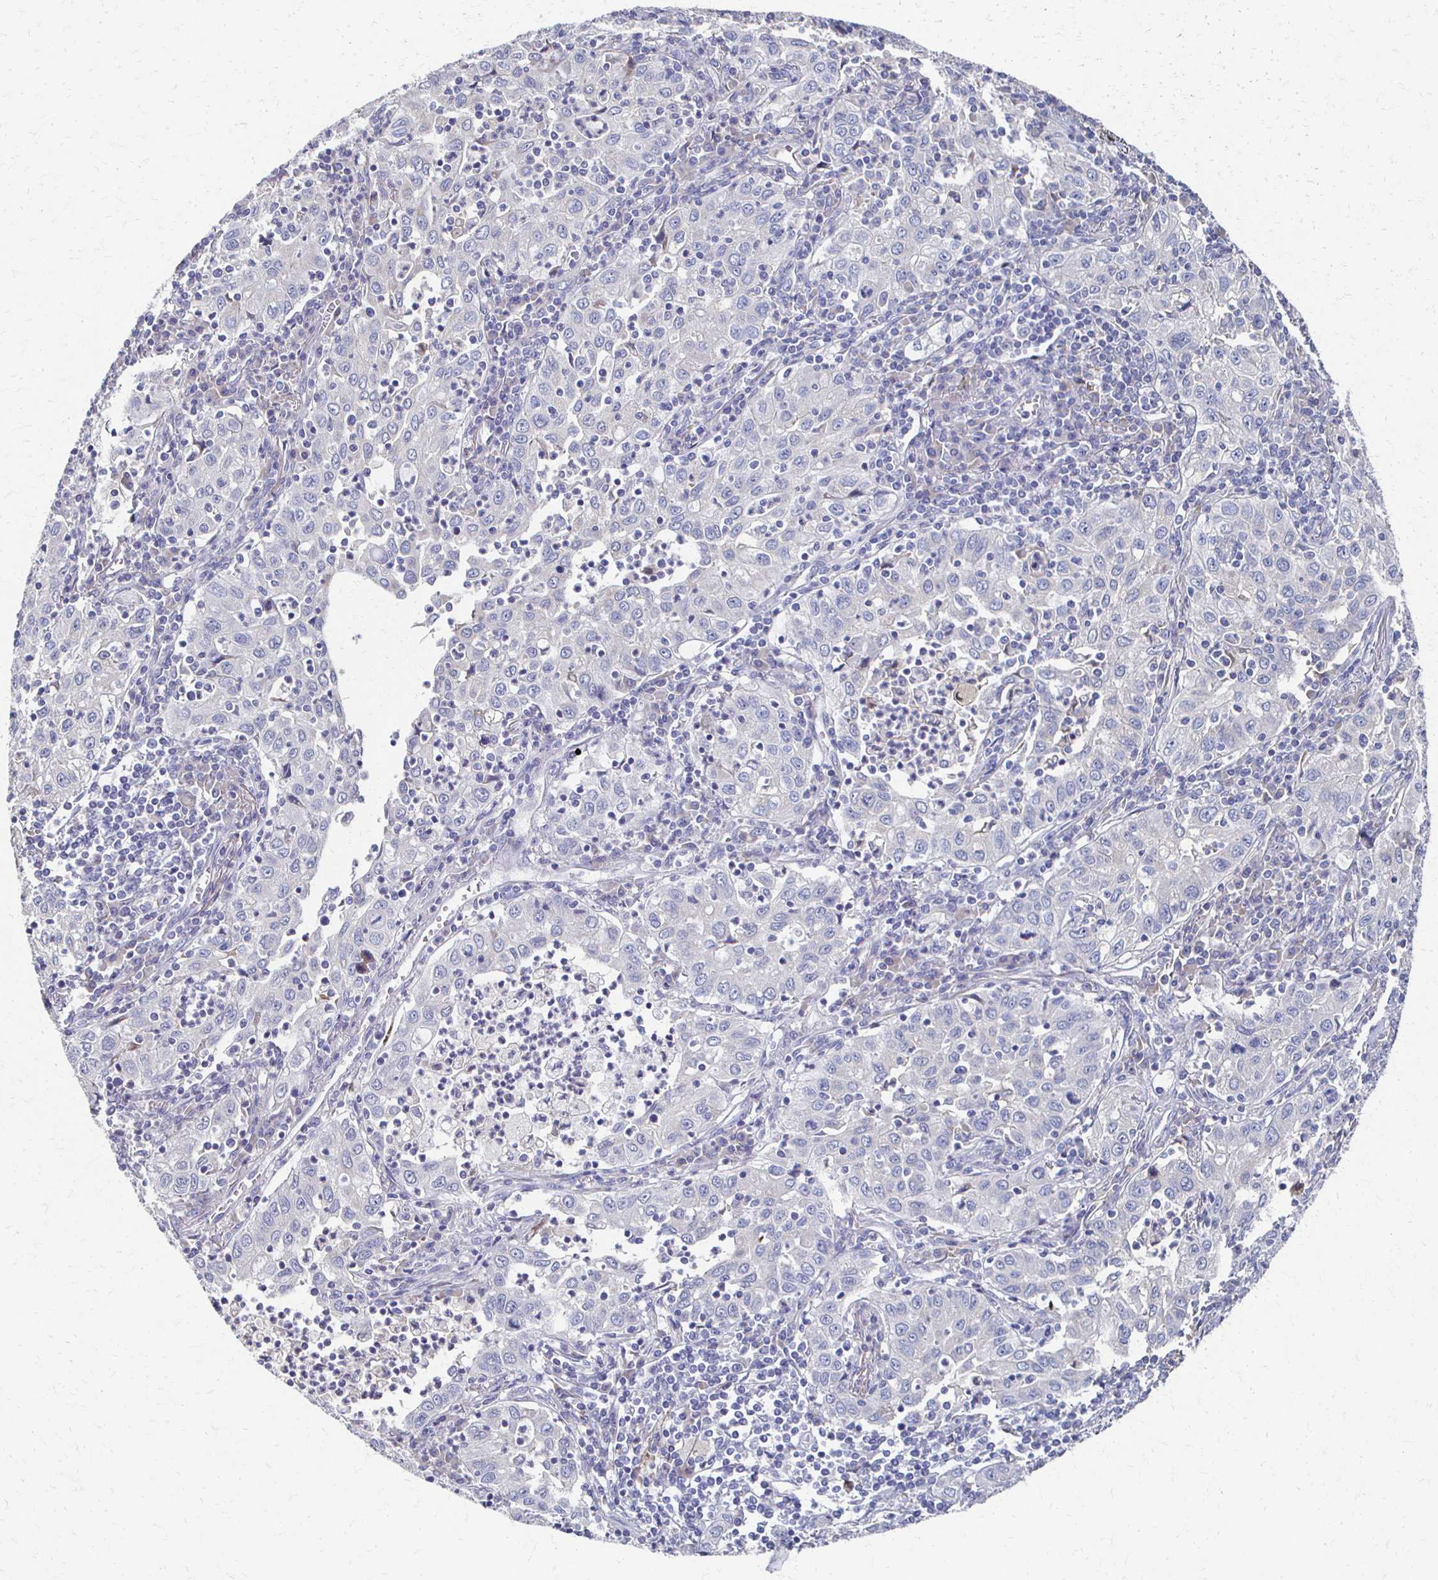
{"staining": {"intensity": "negative", "quantity": "none", "location": "none"}, "tissue": "lung cancer", "cell_type": "Tumor cells", "image_type": "cancer", "snomed": [{"axis": "morphology", "description": "Squamous cell carcinoma, NOS"}, {"axis": "topography", "description": "Lung"}], "caption": "Squamous cell carcinoma (lung) stained for a protein using immunohistochemistry (IHC) demonstrates no staining tumor cells.", "gene": "CX3CR1", "patient": {"sex": "male", "age": 71}}